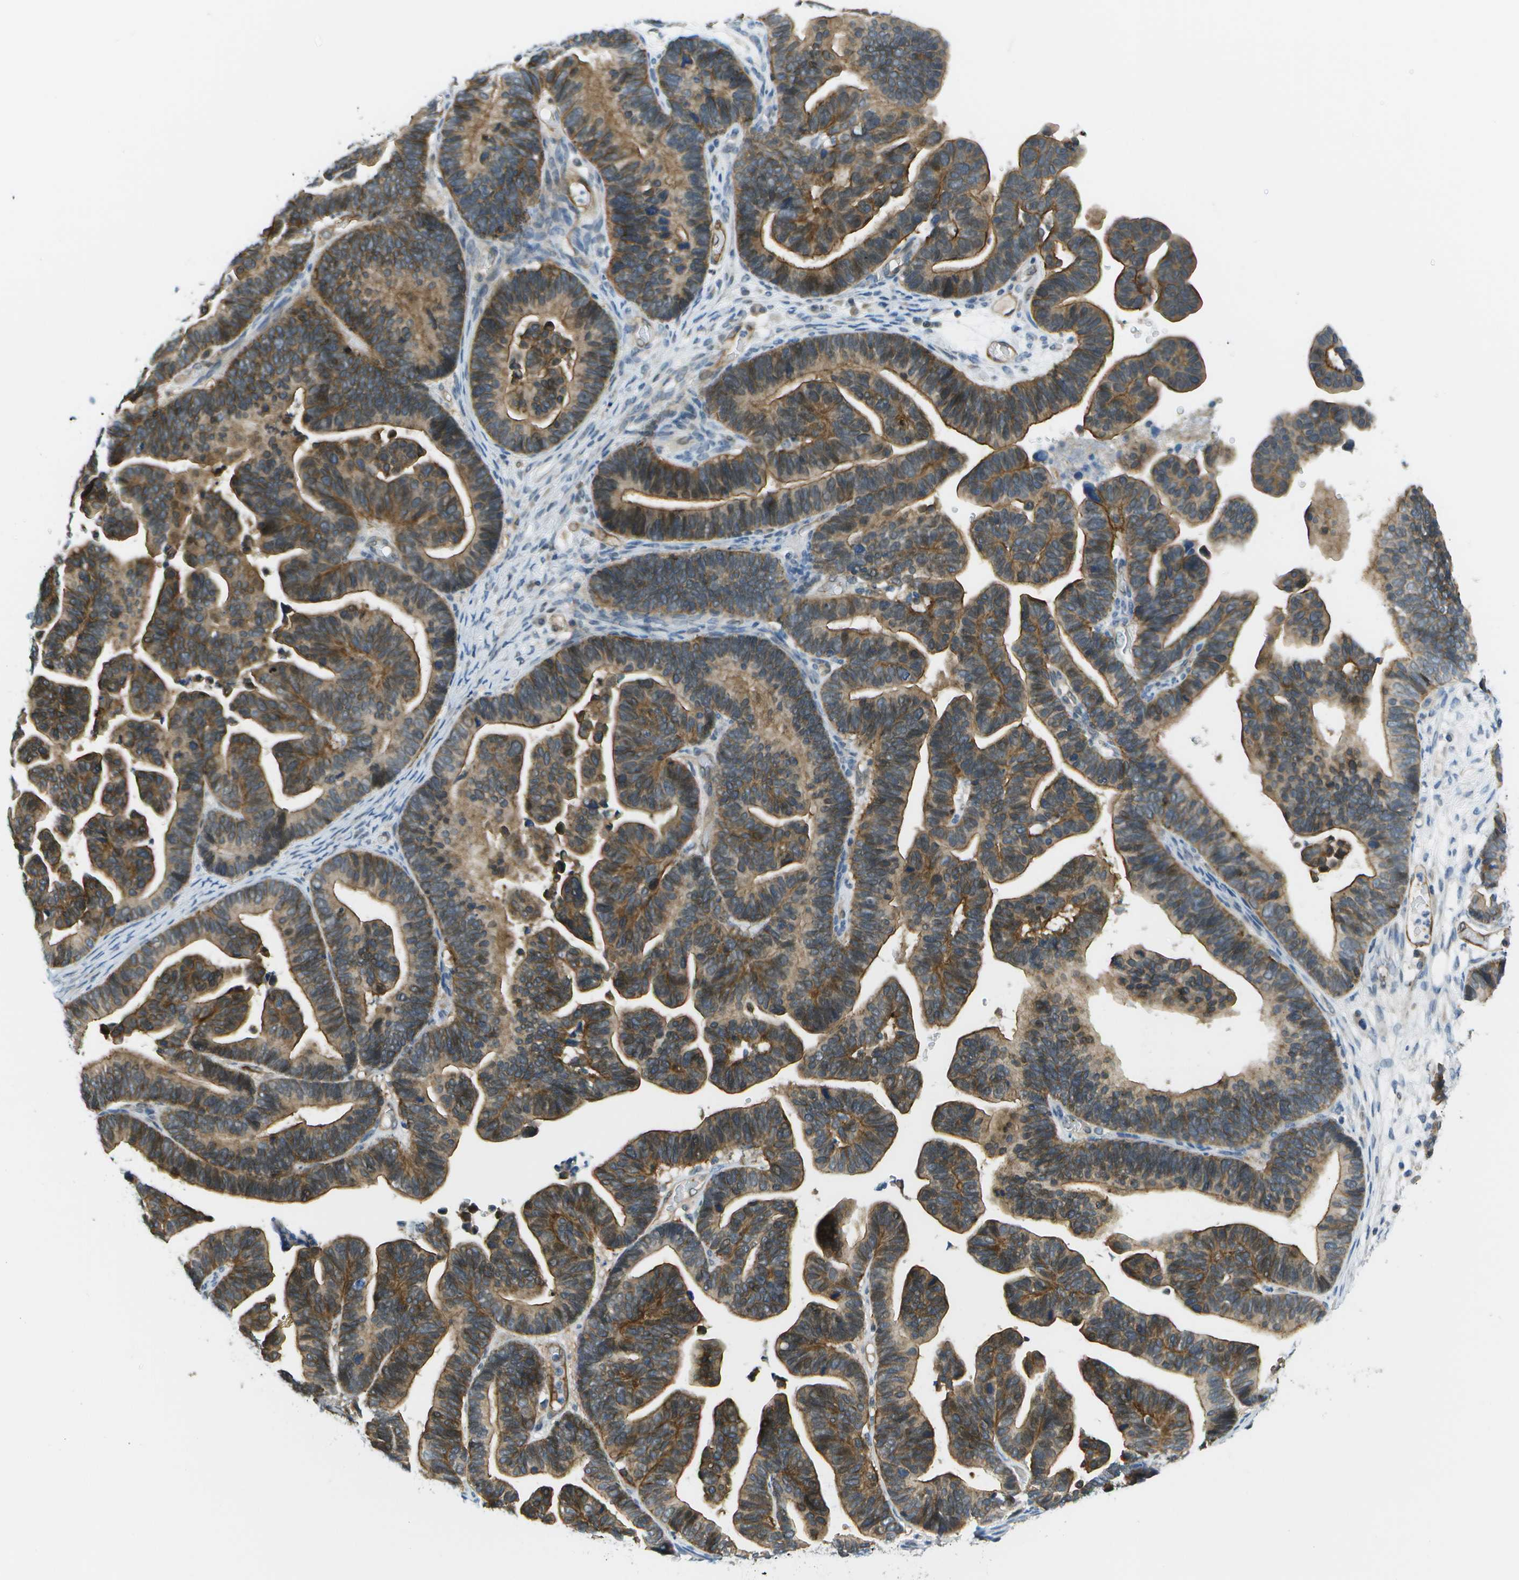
{"staining": {"intensity": "moderate", "quantity": ">75%", "location": "cytoplasmic/membranous"}, "tissue": "ovarian cancer", "cell_type": "Tumor cells", "image_type": "cancer", "snomed": [{"axis": "morphology", "description": "Cystadenocarcinoma, serous, NOS"}, {"axis": "topography", "description": "Ovary"}], "caption": "Immunohistochemistry (IHC) photomicrograph of neoplastic tissue: ovarian cancer (serous cystadenocarcinoma) stained using IHC shows medium levels of moderate protein expression localized specifically in the cytoplasmic/membranous of tumor cells, appearing as a cytoplasmic/membranous brown color.", "gene": "KIAA0040", "patient": {"sex": "female", "age": 56}}